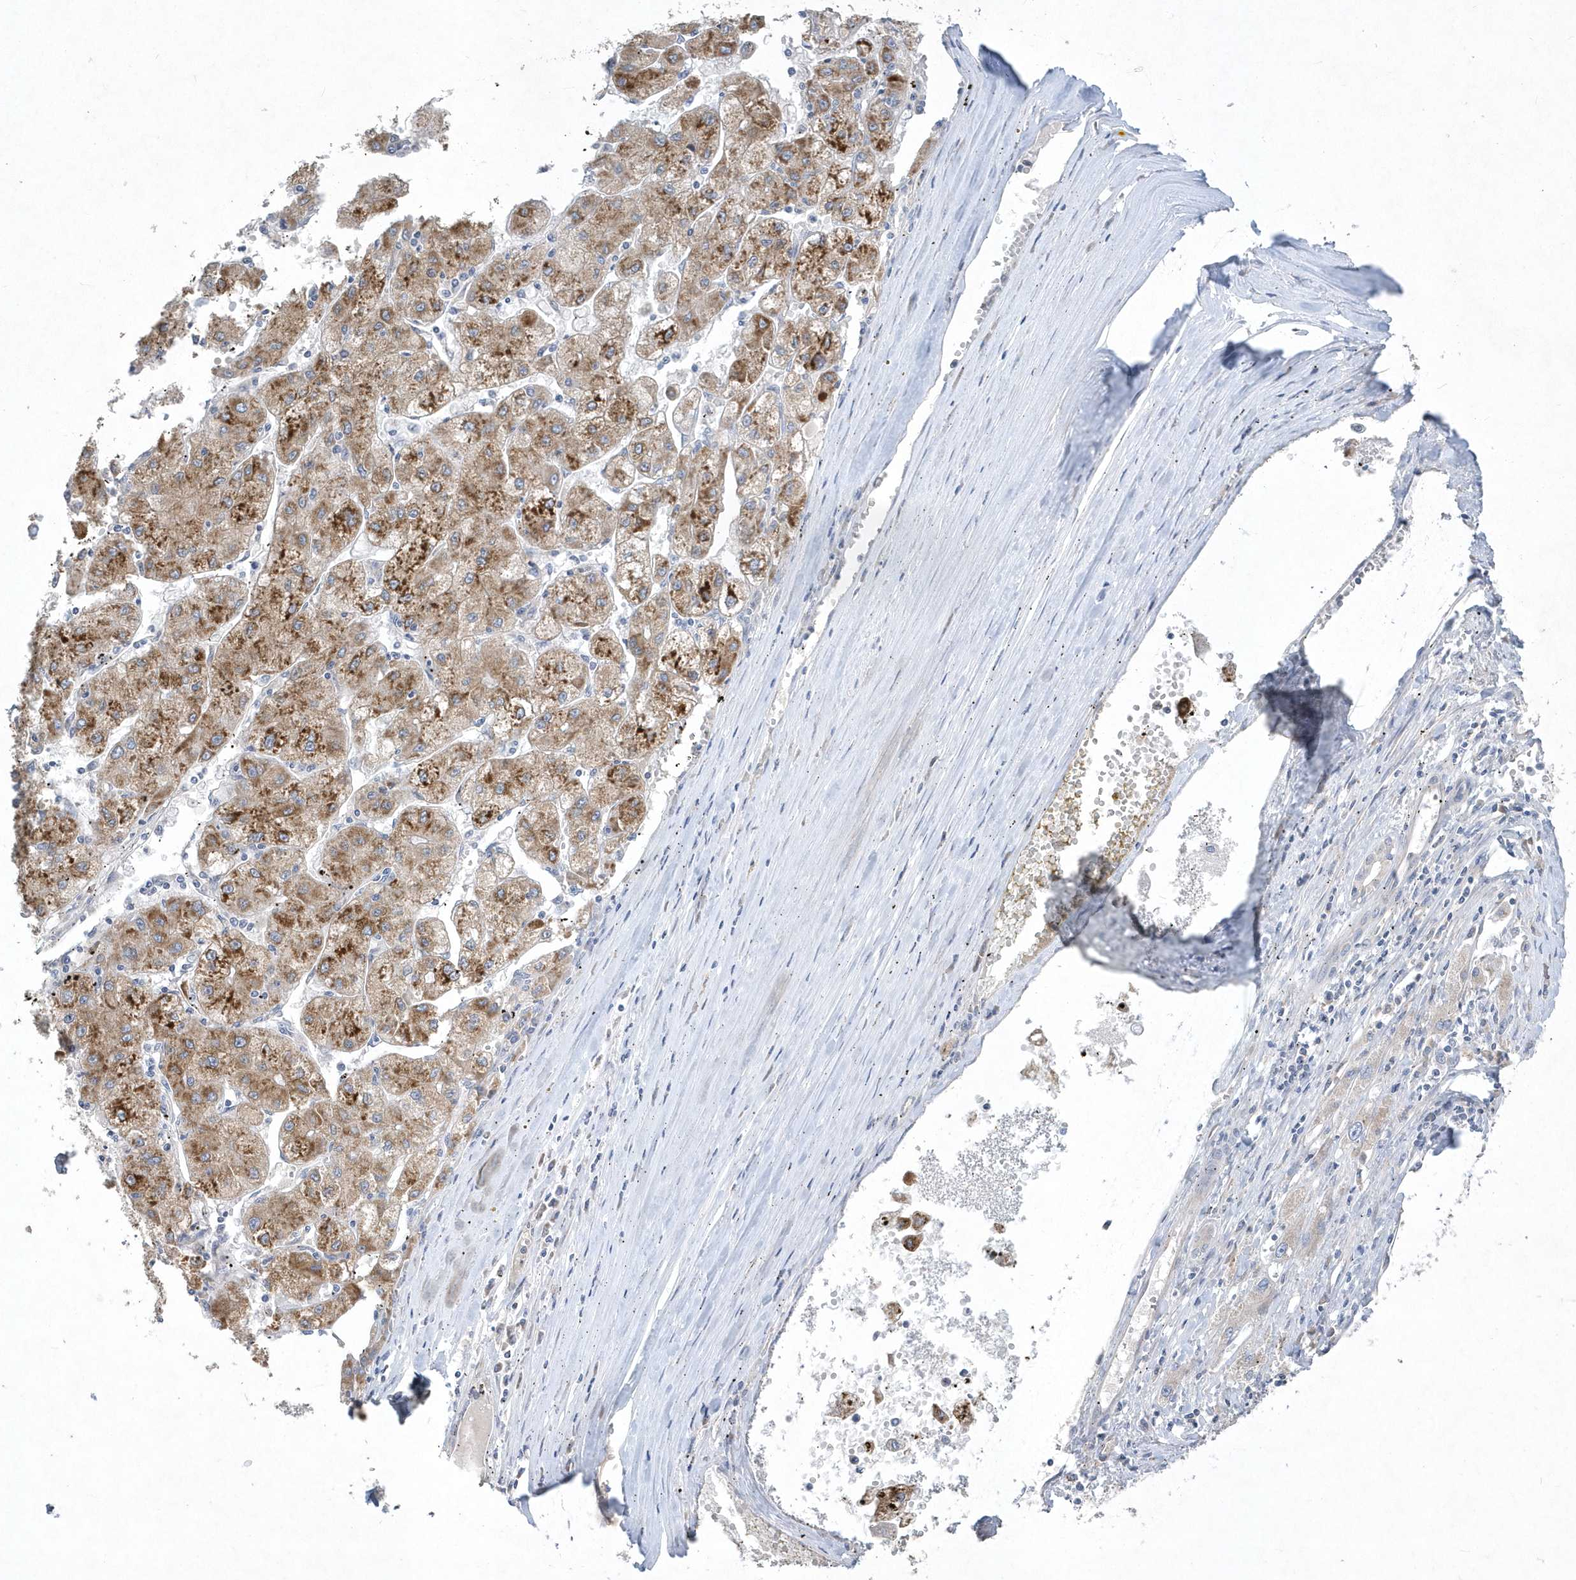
{"staining": {"intensity": "moderate", "quantity": ">75%", "location": "cytoplasmic/membranous"}, "tissue": "liver cancer", "cell_type": "Tumor cells", "image_type": "cancer", "snomed": [{"axis": "morphology", "description": "Carcinoma, Hepatocellular, NOS"}, {"axis": "topography", "description": "Liver"}], "caption": "A high-resolution image shows immunohistochemistry staining of hepatocellular carcinoma (liver), which reveals moderate cytoplasmic/membranous positivity in about >75% of tumor cells. (DAB IHC with brightfield microscopy, high magnification).", "gene": "DGAT1", "patient": {"sex": "male", "age": 72}}